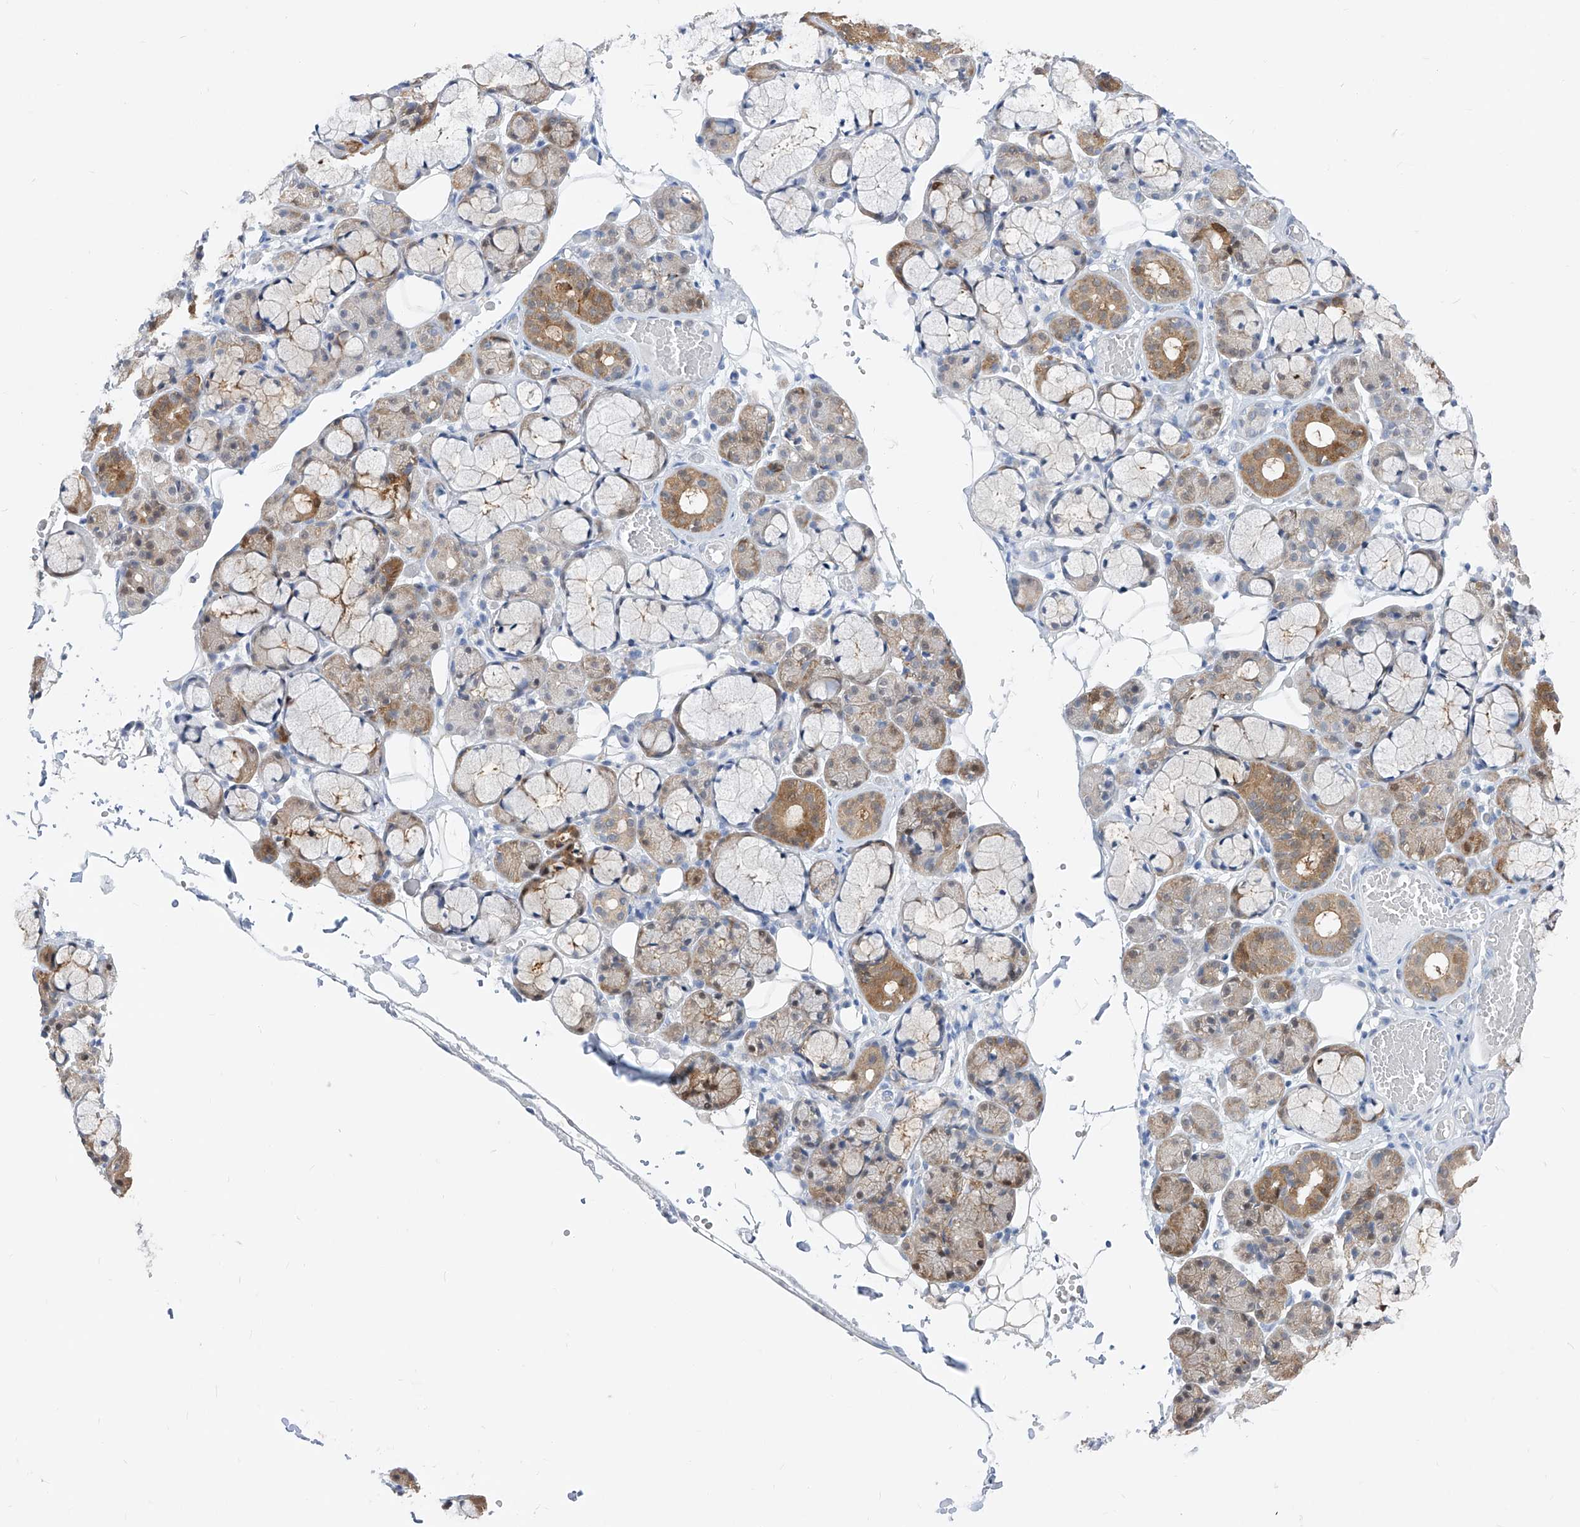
{"staining": {"intensity": "moderate", "quantity": "<25%", "location": "cytoplasmic/membranous"}, "tissue": "salivary gland", "cell_type": "Glandular cells", "image_type": "normal", "snomed": [{"axis": "morphology", "description": "Normal tissue, NOS"}, {"axis": "topography", "description": "Salivary gland"}], "caption": "The photomicrograph exhibits a brown stain indicating the presence of a protein in the cytoplasmic/membranous of glandular cells in salivary gland.", "gene": "UFL1", "patient": {"sex": "male", "age": 63}}